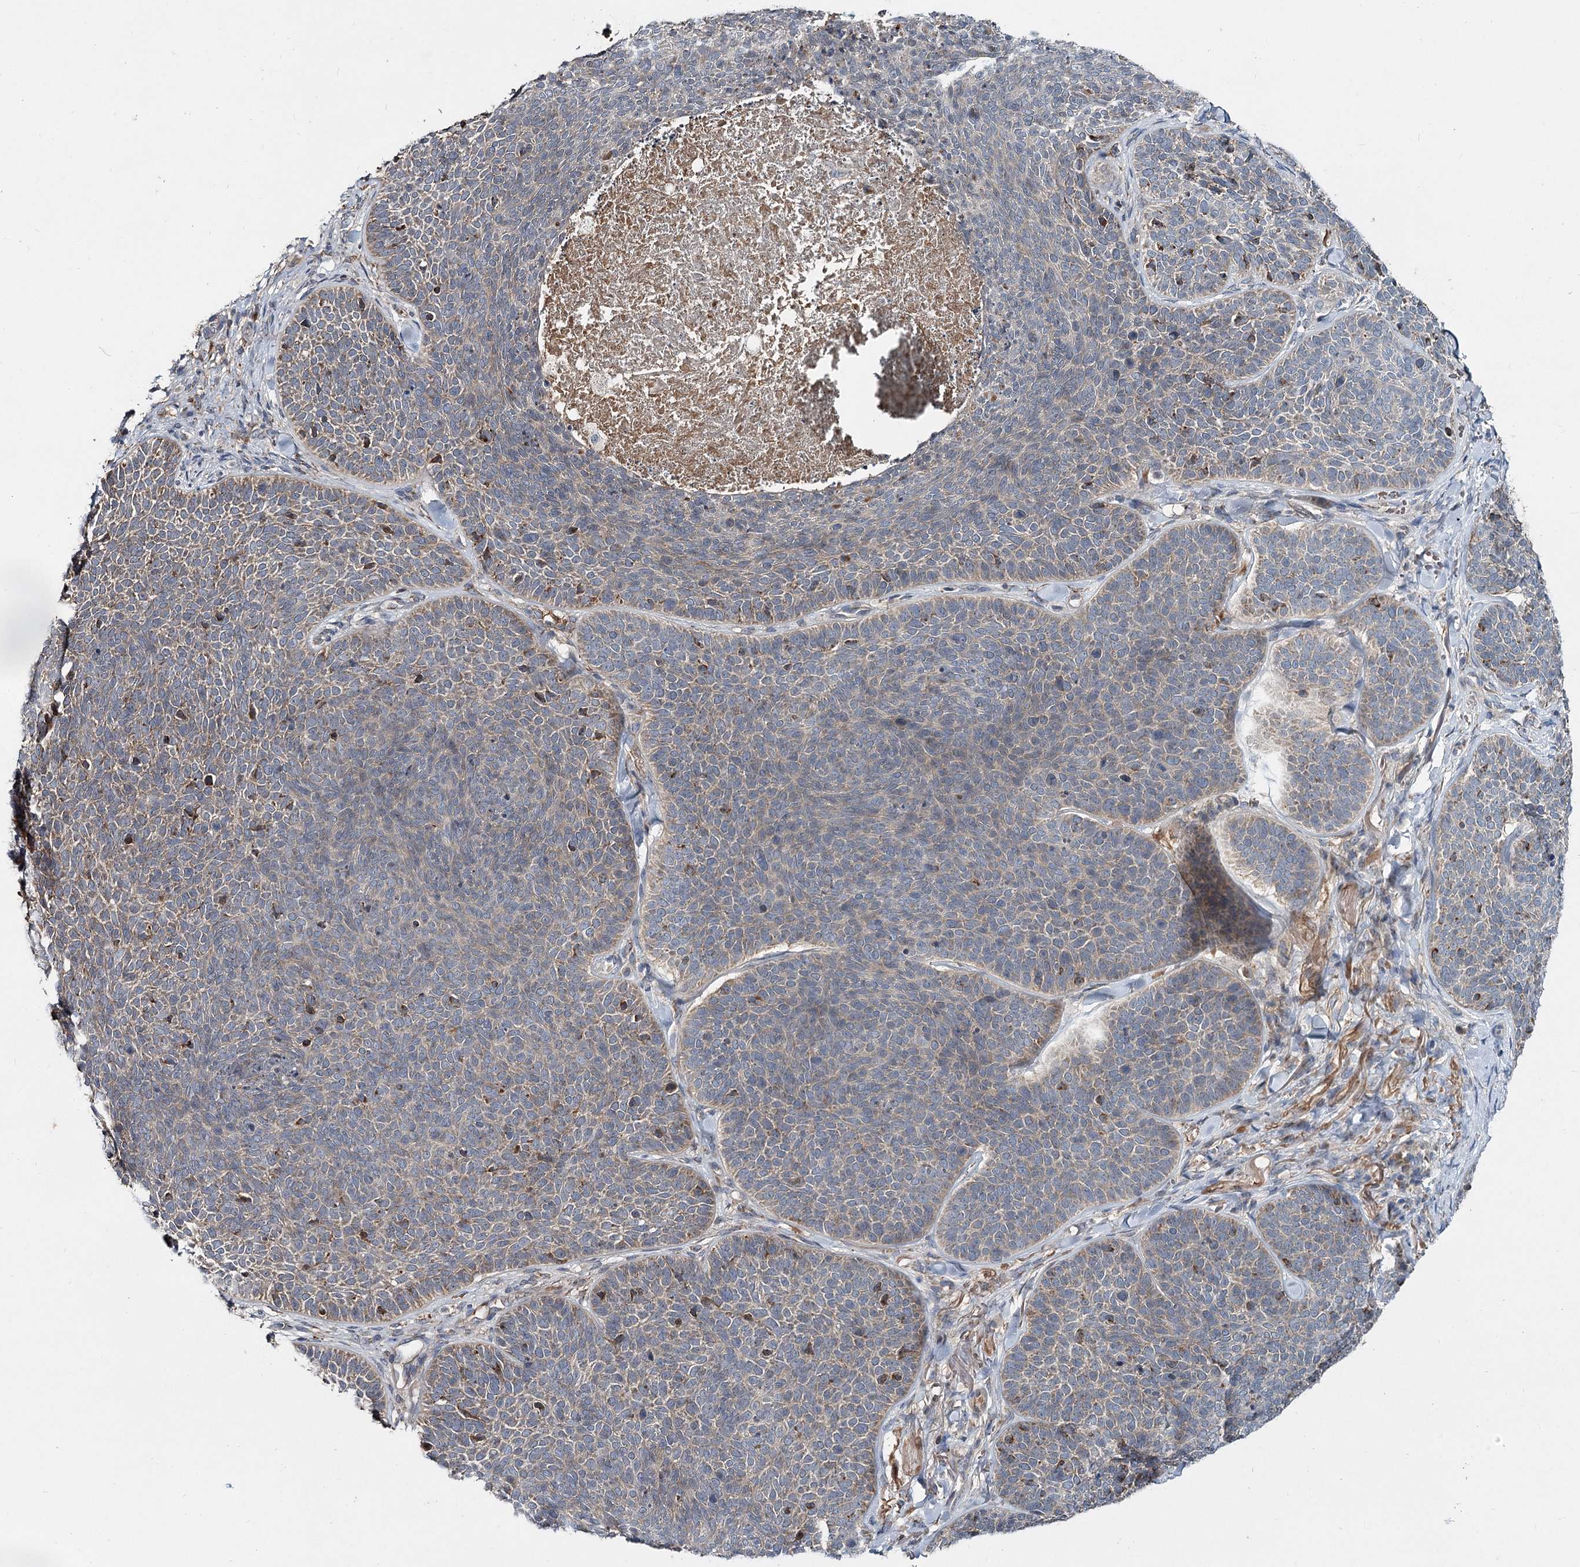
{"staining": {"intensity": "weak", "quantity": "<25%", "location": "cytoplasmic/membranous"}, "tissue": "skin cancer", "cell_type": "Tumor cells", "image_type": "cancer", "snomed": [{"axis": "morphology", "description": "Basal cell carcinoma"}, {"axis": "topography", "description": "Skin"}], "caption": "Tumor cells are negative for protein expression in human skin cancer.", "gene": "PYROXD2", "patient": {"sex": "male", "age": 85}}